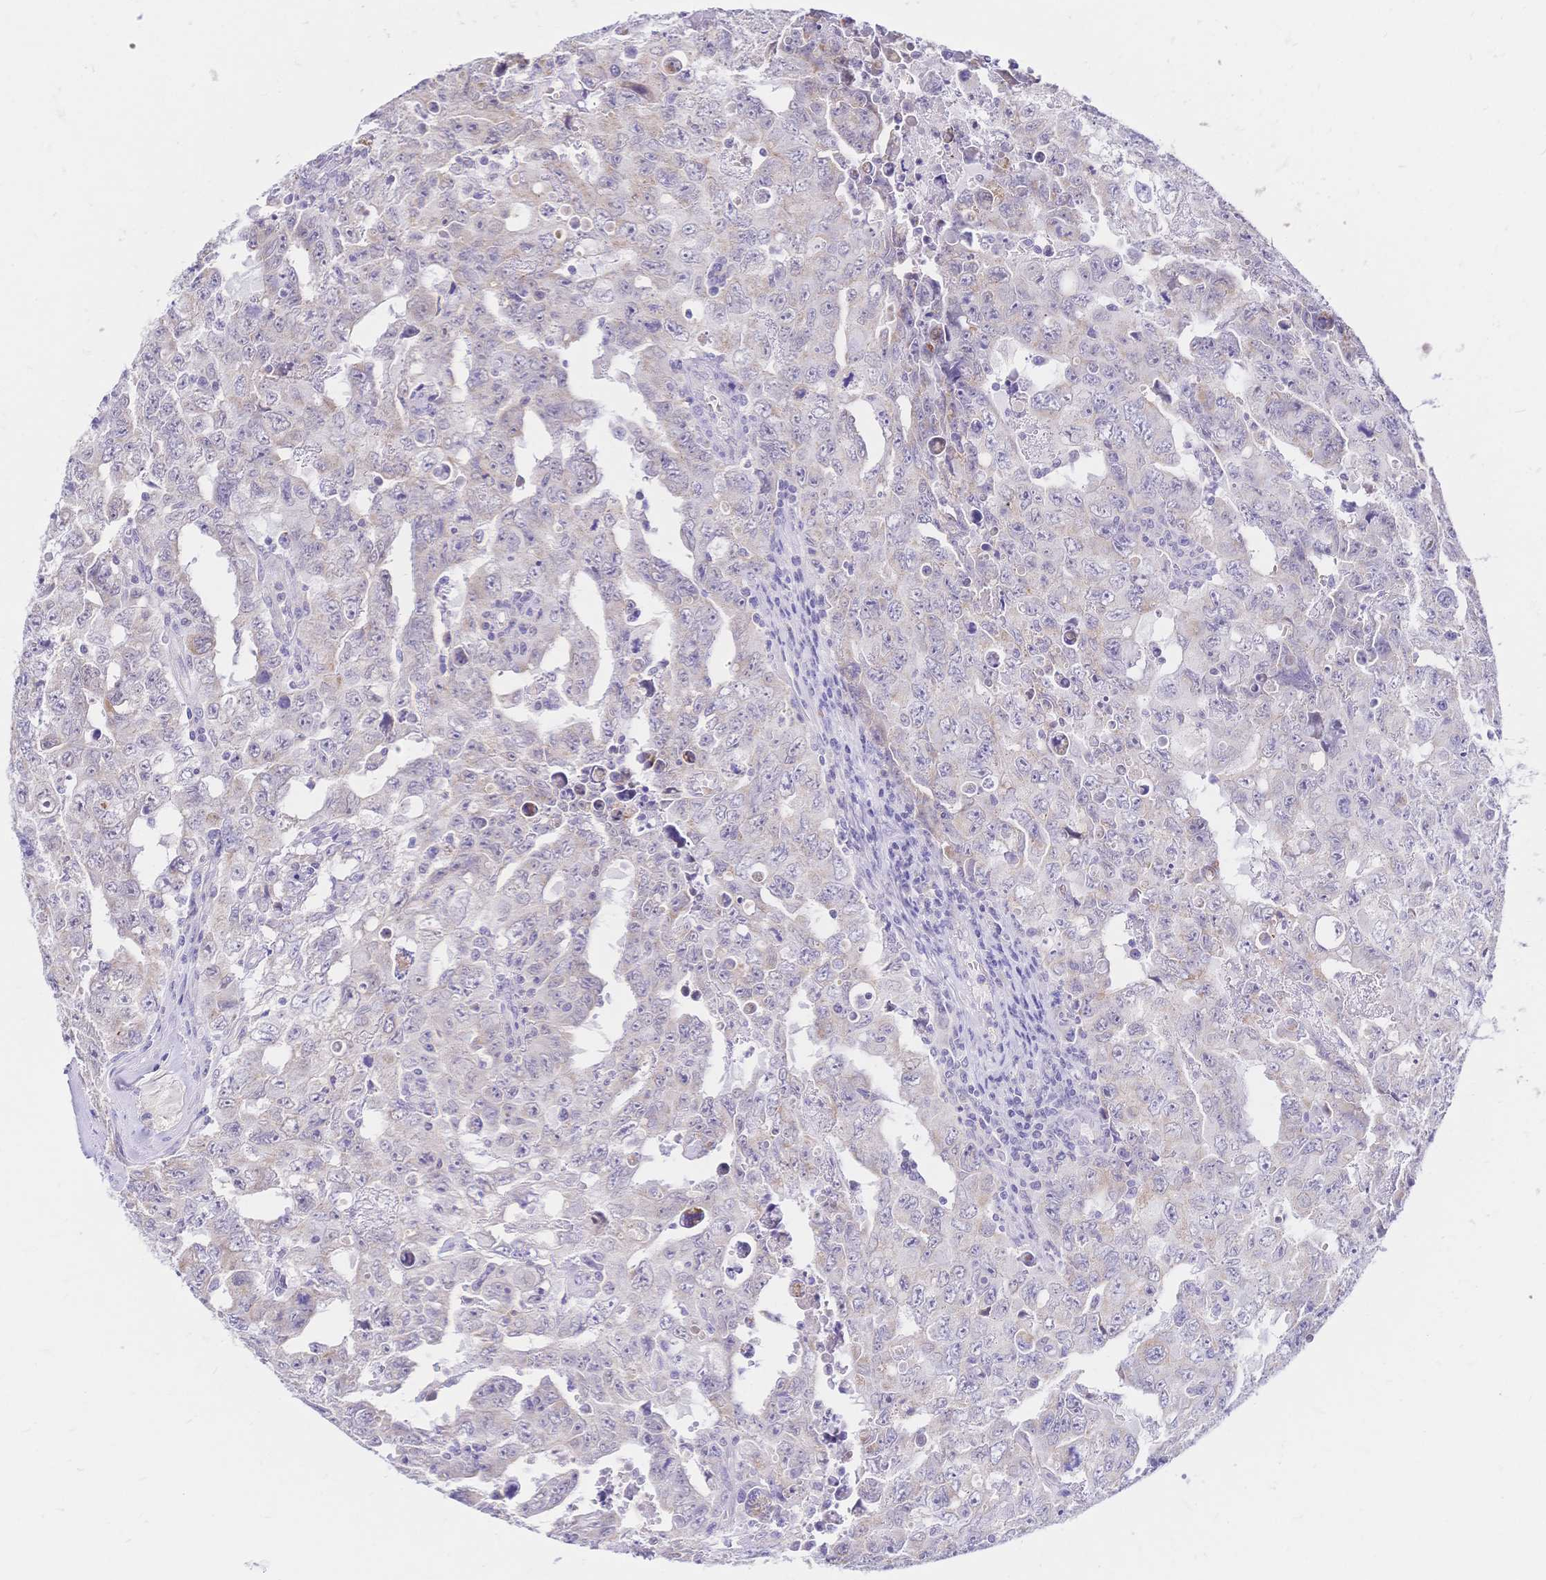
{"staining": {"intensity": "negative", "quantity": "none", "location": "none"}, "tissue": "testis cancer", "cell_type": "Tumor cells", "image_type": "cancer", "snomed": [{"axis": "morphology", "description": "Carcinoma, Embryonal, NOS"}, {"axis": "topography", "description": "Testis"}], "caption": "Tumor cells are negative for protein expression in human testis cancer (embryonal carcinoma).", "gene": "CLEC18B", "patient": {"sex": "male", "age": 24}}